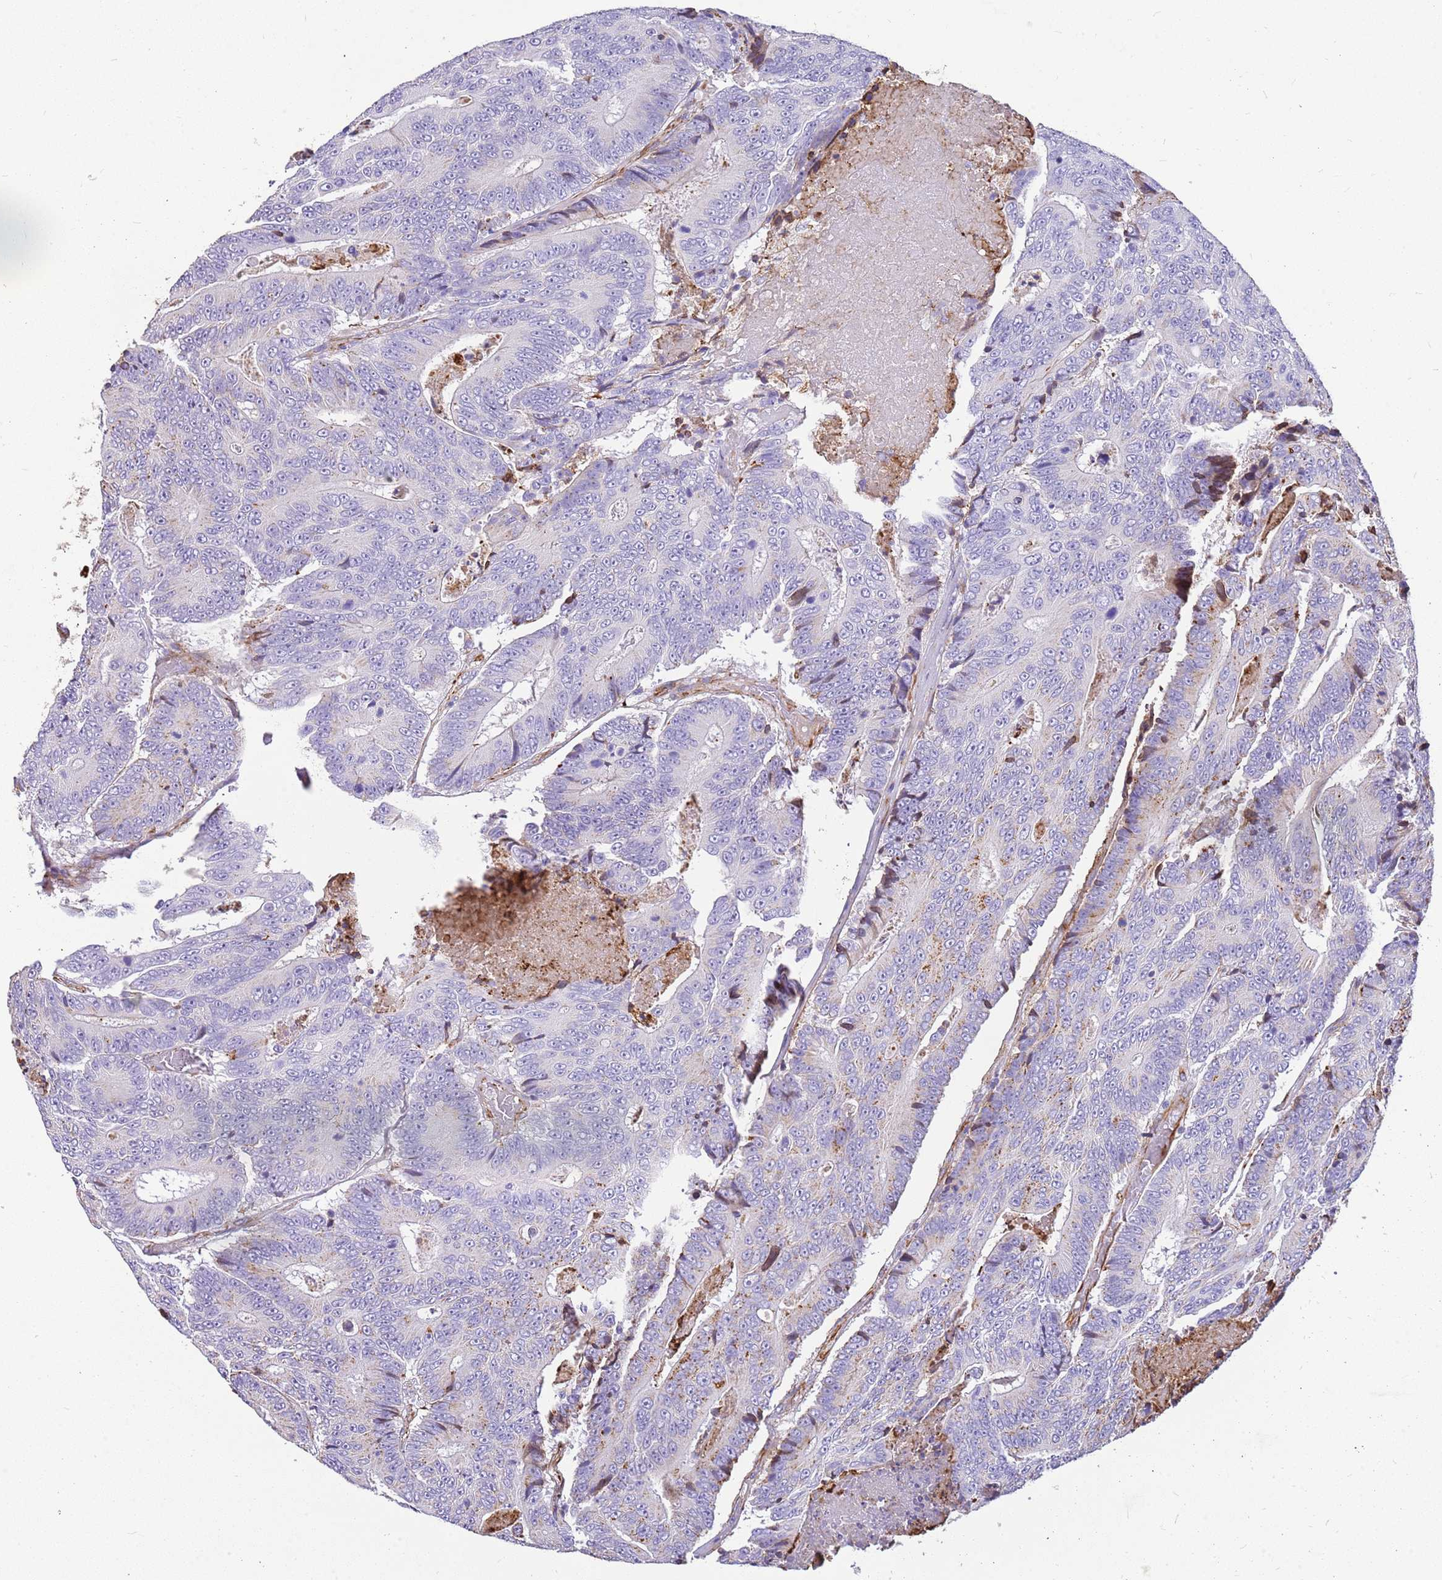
{"staining": {"intensity": "negative", "quantity": "none", "location": "none"}, "tissue": "colorectal cancer", "cell_type": "Tumor cells", "image_type": "cancer", "snomed": [{"axis": "morphology", "description": "Adenocarcinoma, NOS"}, {"axis": "topography", "description": "Colon"}], "caption": "An image of colorectal adenocarcinoma stained for a protein shows no brown staining in tumor cells.", "gene": "ZDHHC1", "patient": {"sex": "male", "age": 83}}